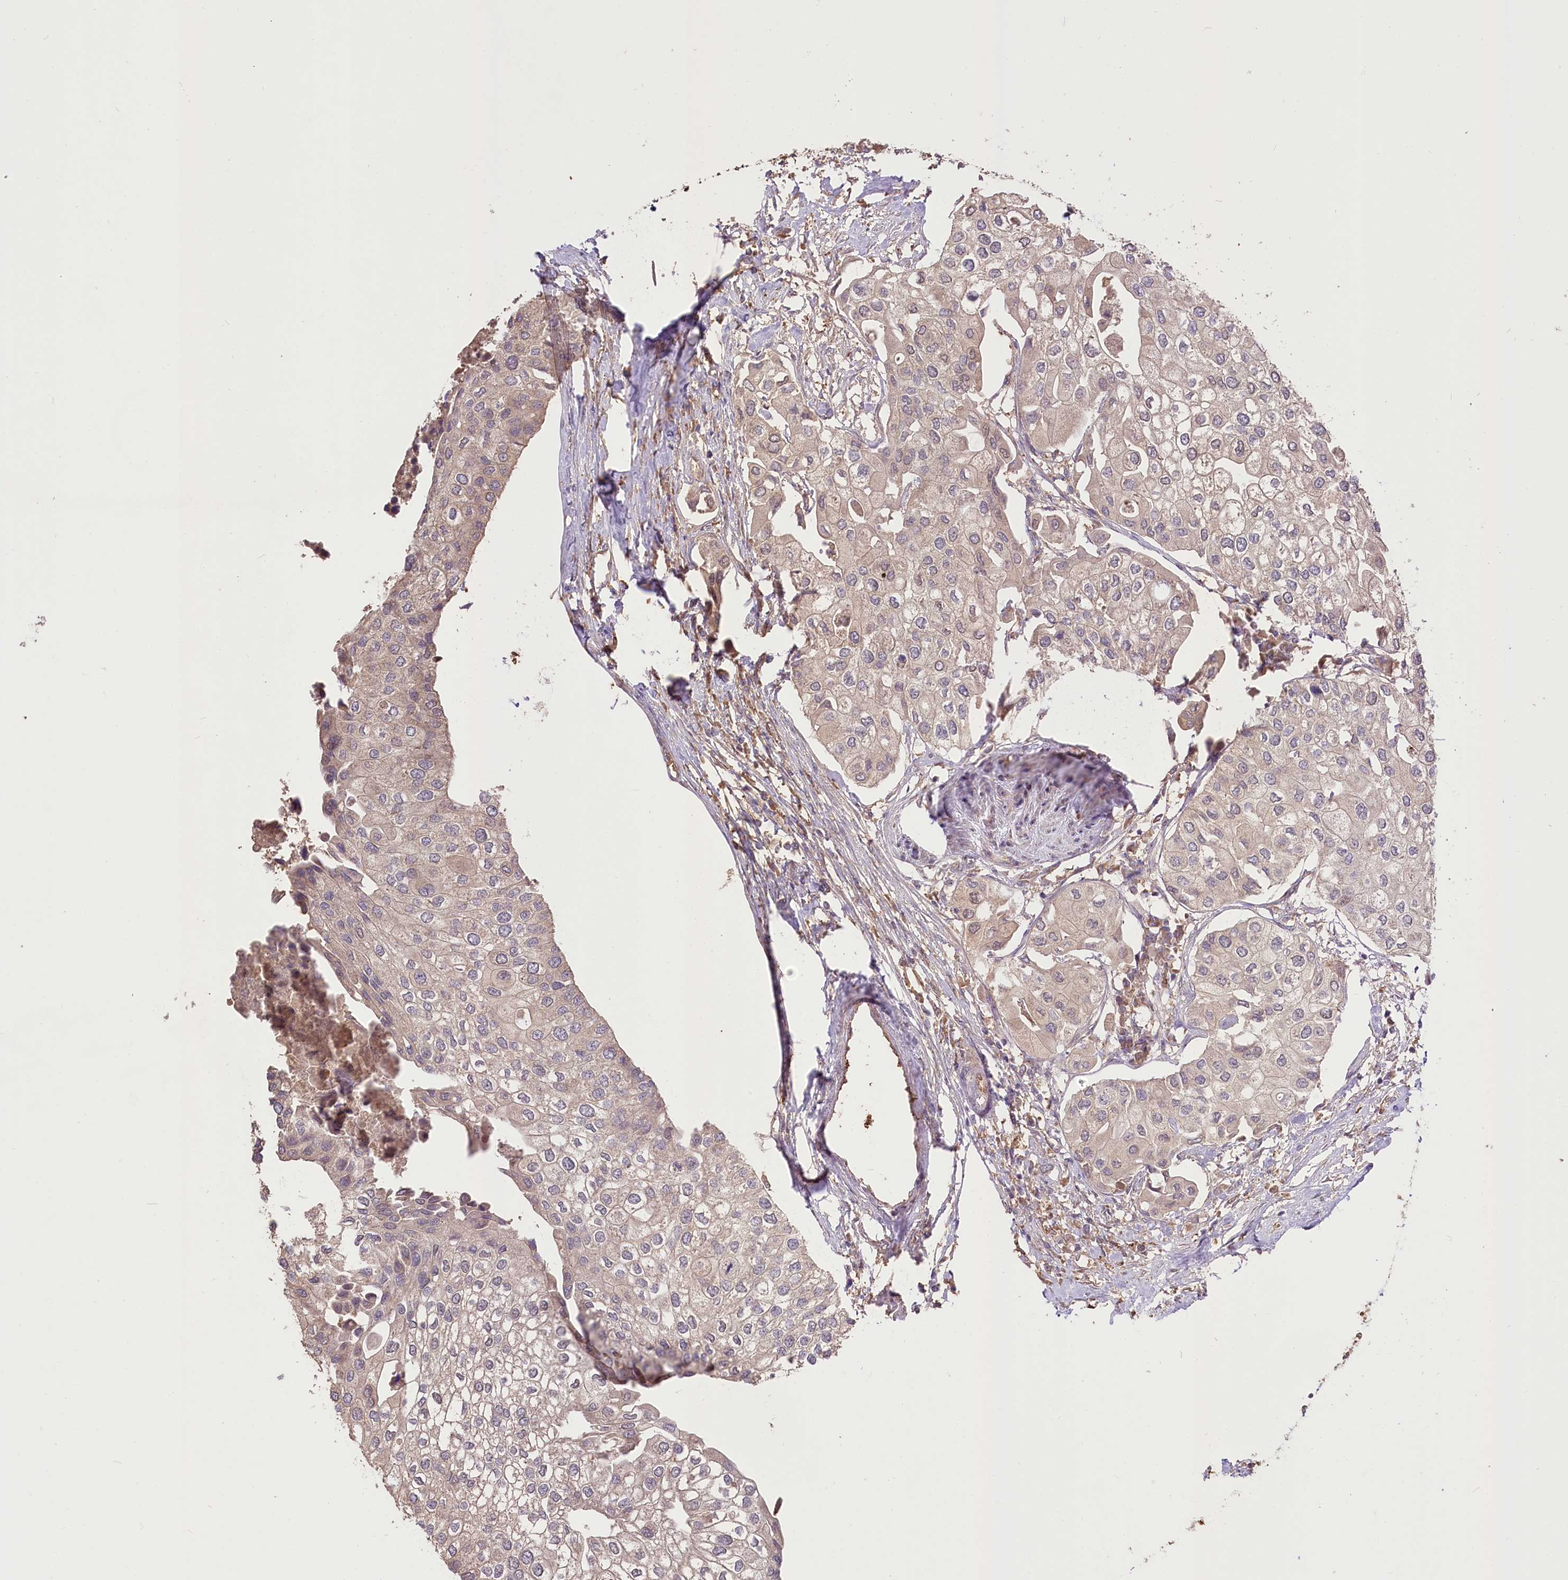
{"staining": {"intensity": "negative", "quantity": "none", "location": "none"}, "tissue": "urothelial cancer", "cell_type": "Tumor cells", "image_type": "cancer", "snomed": [{"axis": "morphology", "description": "Urothelial carcinoma, High grade"}, {"axis": "topography", "description": "Urinary bladder"}], "caption": "High power microscopy photomicrograph of an IHC image of urothelial cancer, revealing no significant expression in tumor cells.", "gene": "R3HDM2", "patient": {"sex": "male", "age": 64}}